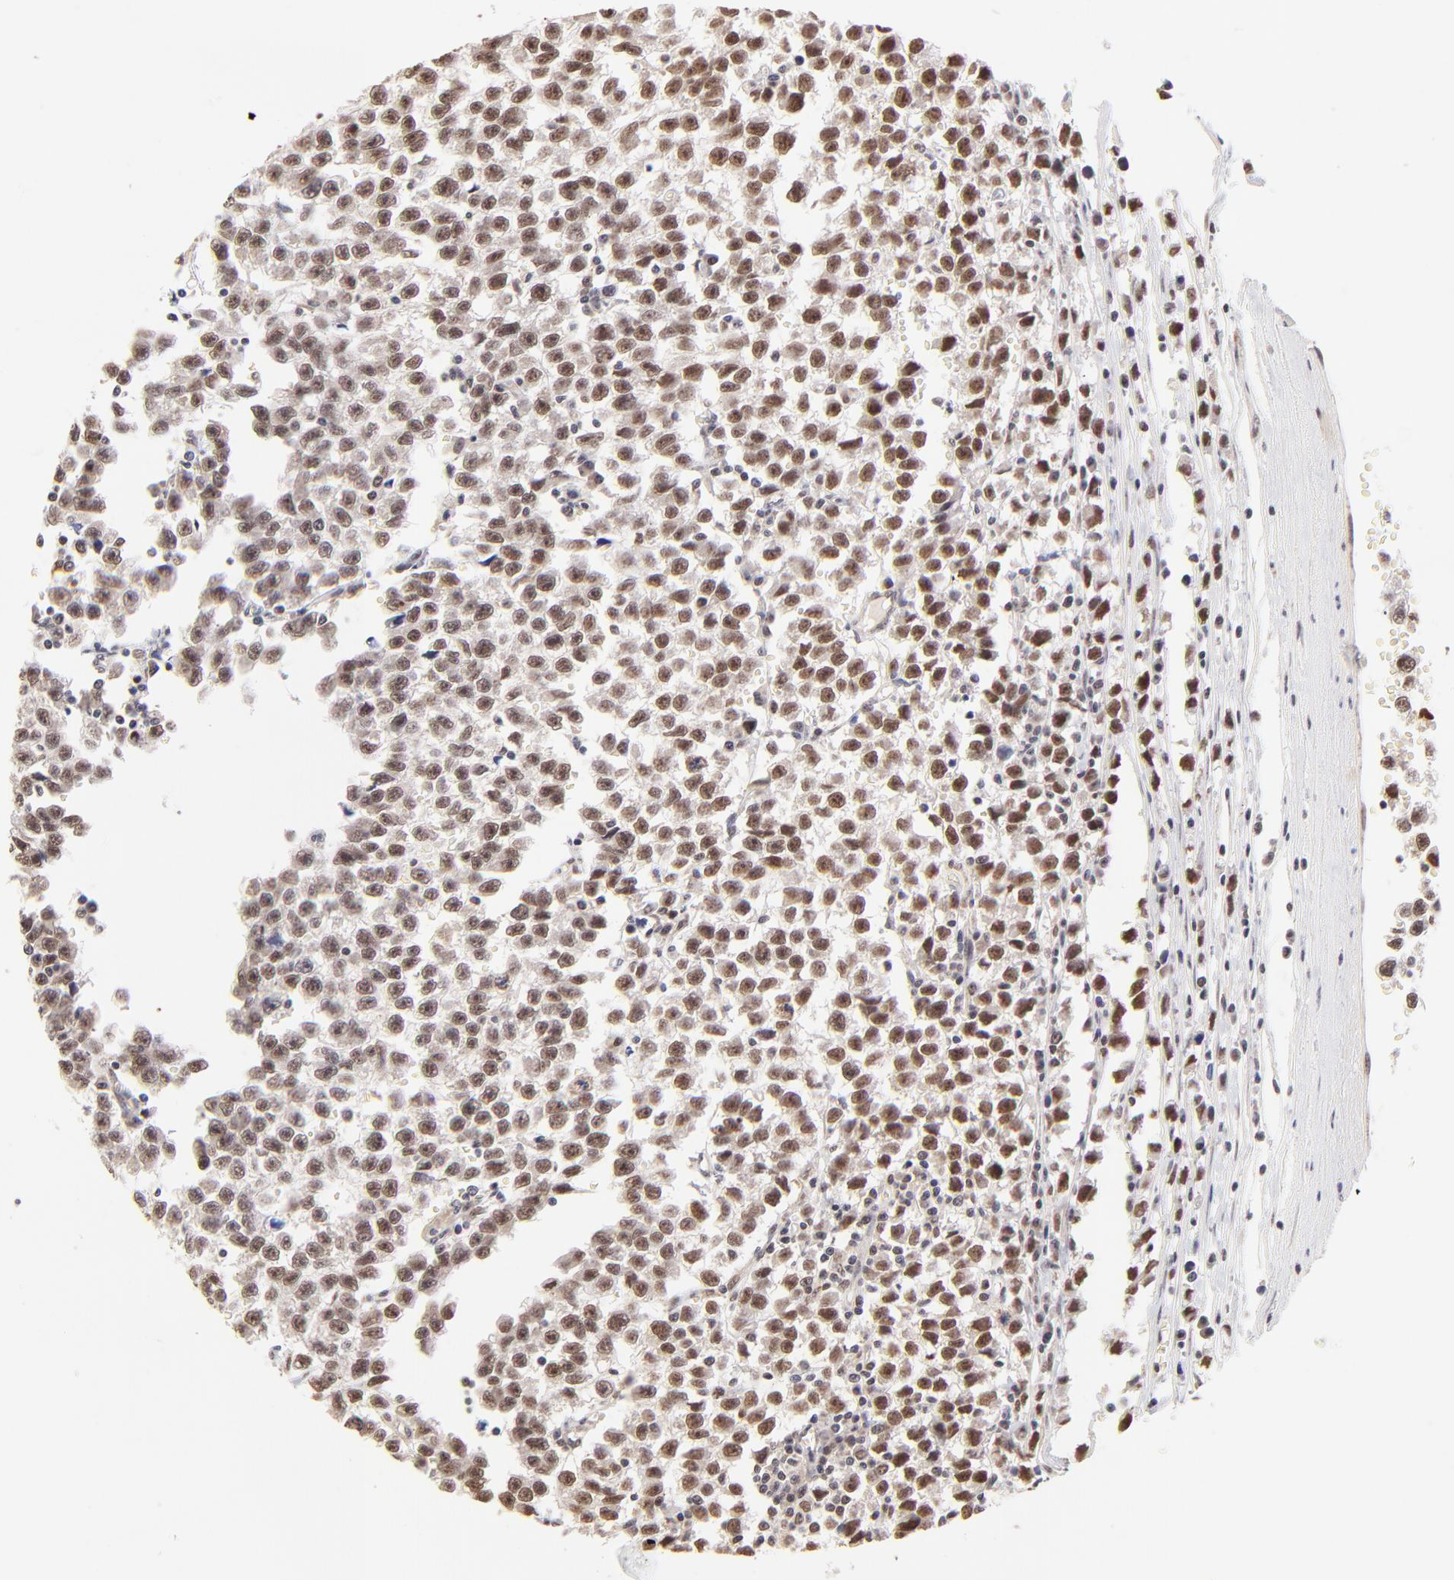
{"staining": {"intensity": "moderate", "quantity": ">75%", "location": "nuclear"}, "tissue": "testis cancer", "cell_type": "Tumor cells", "image_type": "cancer", "snomed": [{"axis": "morphology", "description": "Seminoma, NOS"}, {"axis": "topography", "description": "Testis"}], "caption": "Immunohistochemical staining of testis seminoma shows medium levels of moderate nuclear protein expression in approximately >75% of tumor cells.", "gene": "ZNF670", "patient": {"sex": "male", "age": 35}}